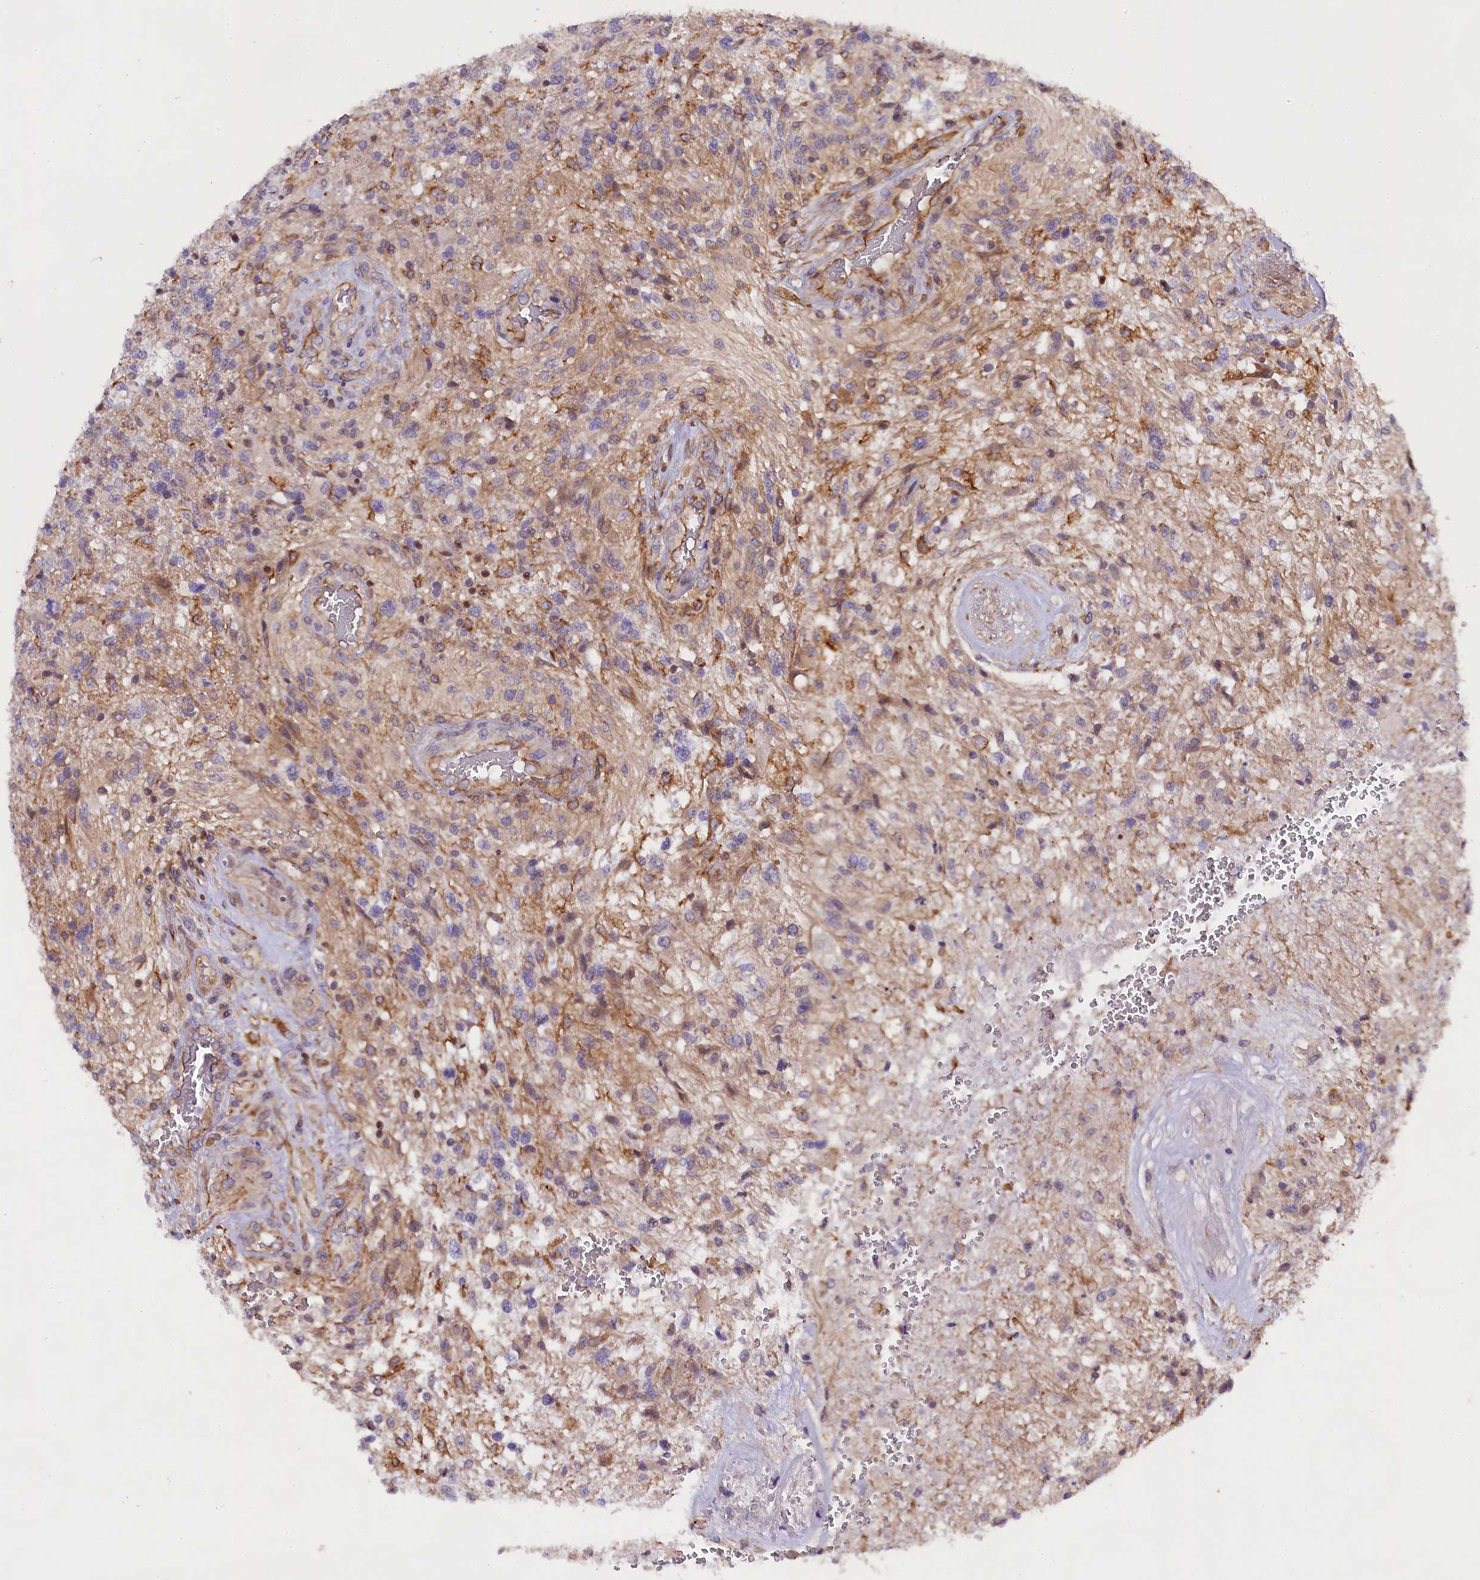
{"staining": {"intensity": "moderate", "quantity": "<25%", "location": "cytoplasmic/membranous"}, "tissue": "glioma", "cell_type": "Tumor cells", "image_type": "cancer", "snomed": [{"axis": "morphology", "description": "Glioma, malignant, High grade"}, {"axis": "topography", "description": "Brain"}], "caption": "Malignant glioma (high-grade) stained with IHC reveals moderate cytoplasmic/membranous expression in approximately <25% of tumor cells.", "gene": "SP4", "patient": {"sex": "male", "age": 56}}